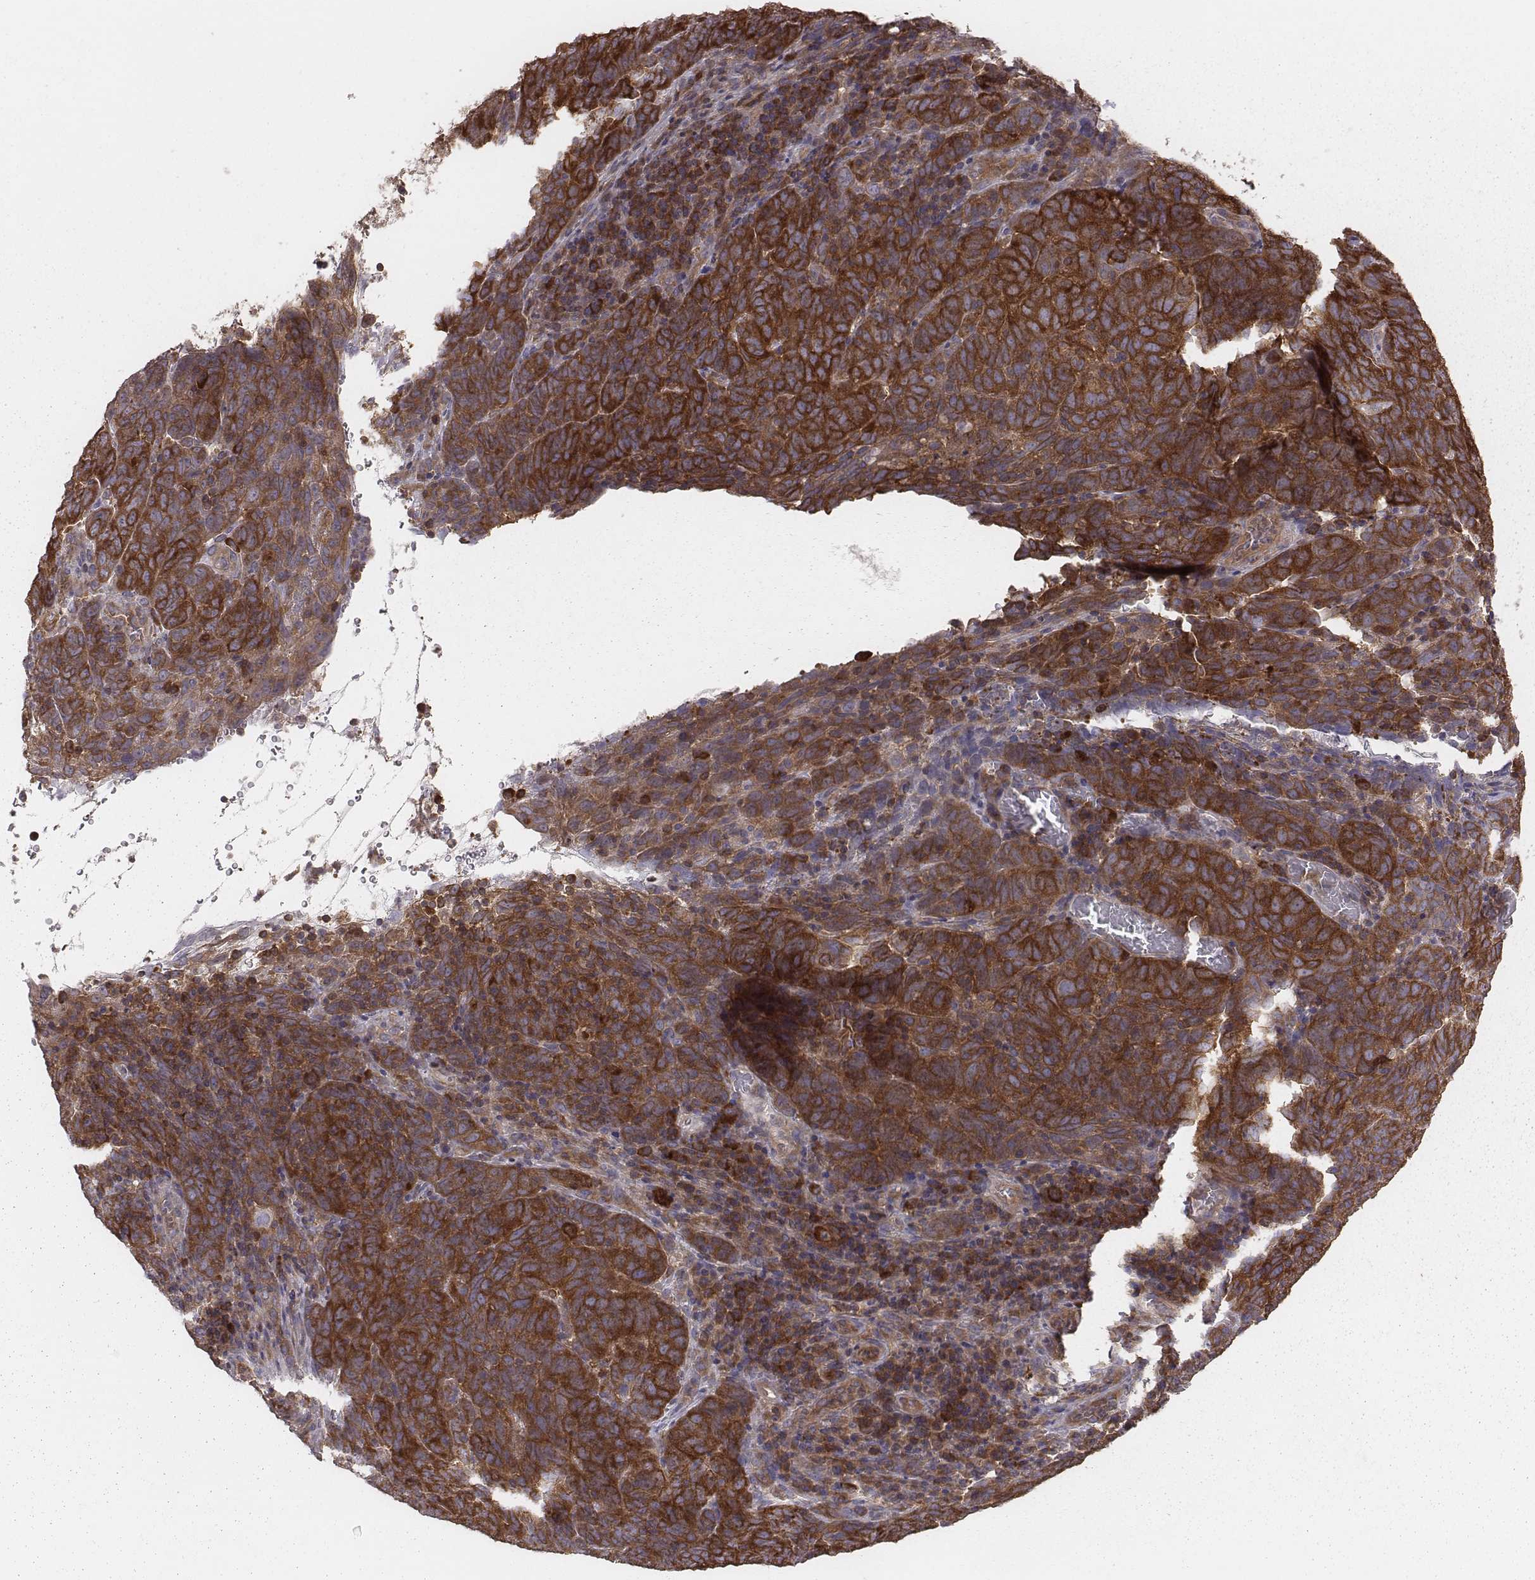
{"staining": {"intensity": "strong", "quantity": ">75%", "location": "cytoplasmic/membranous"}, "tissue": "skin cancer", "cell_type": "Tumor cells", "image_type": "cancer", "snomed": [{"axis": "morphology", "description": "Squamous cell carcinoma, NOS"}, {"axis": "topography", "description": "Skin"}, {"axis": "topography", "description": "Anal"}], "caption": "Immunohistochemical staining of human squamous cell carcinoma (skin) shows strong cytoplasmic/membranous protein staining in approximately >75% of tumor cells.", "gene": "CAD", "patient": {"sex": "female", "age": 51}}